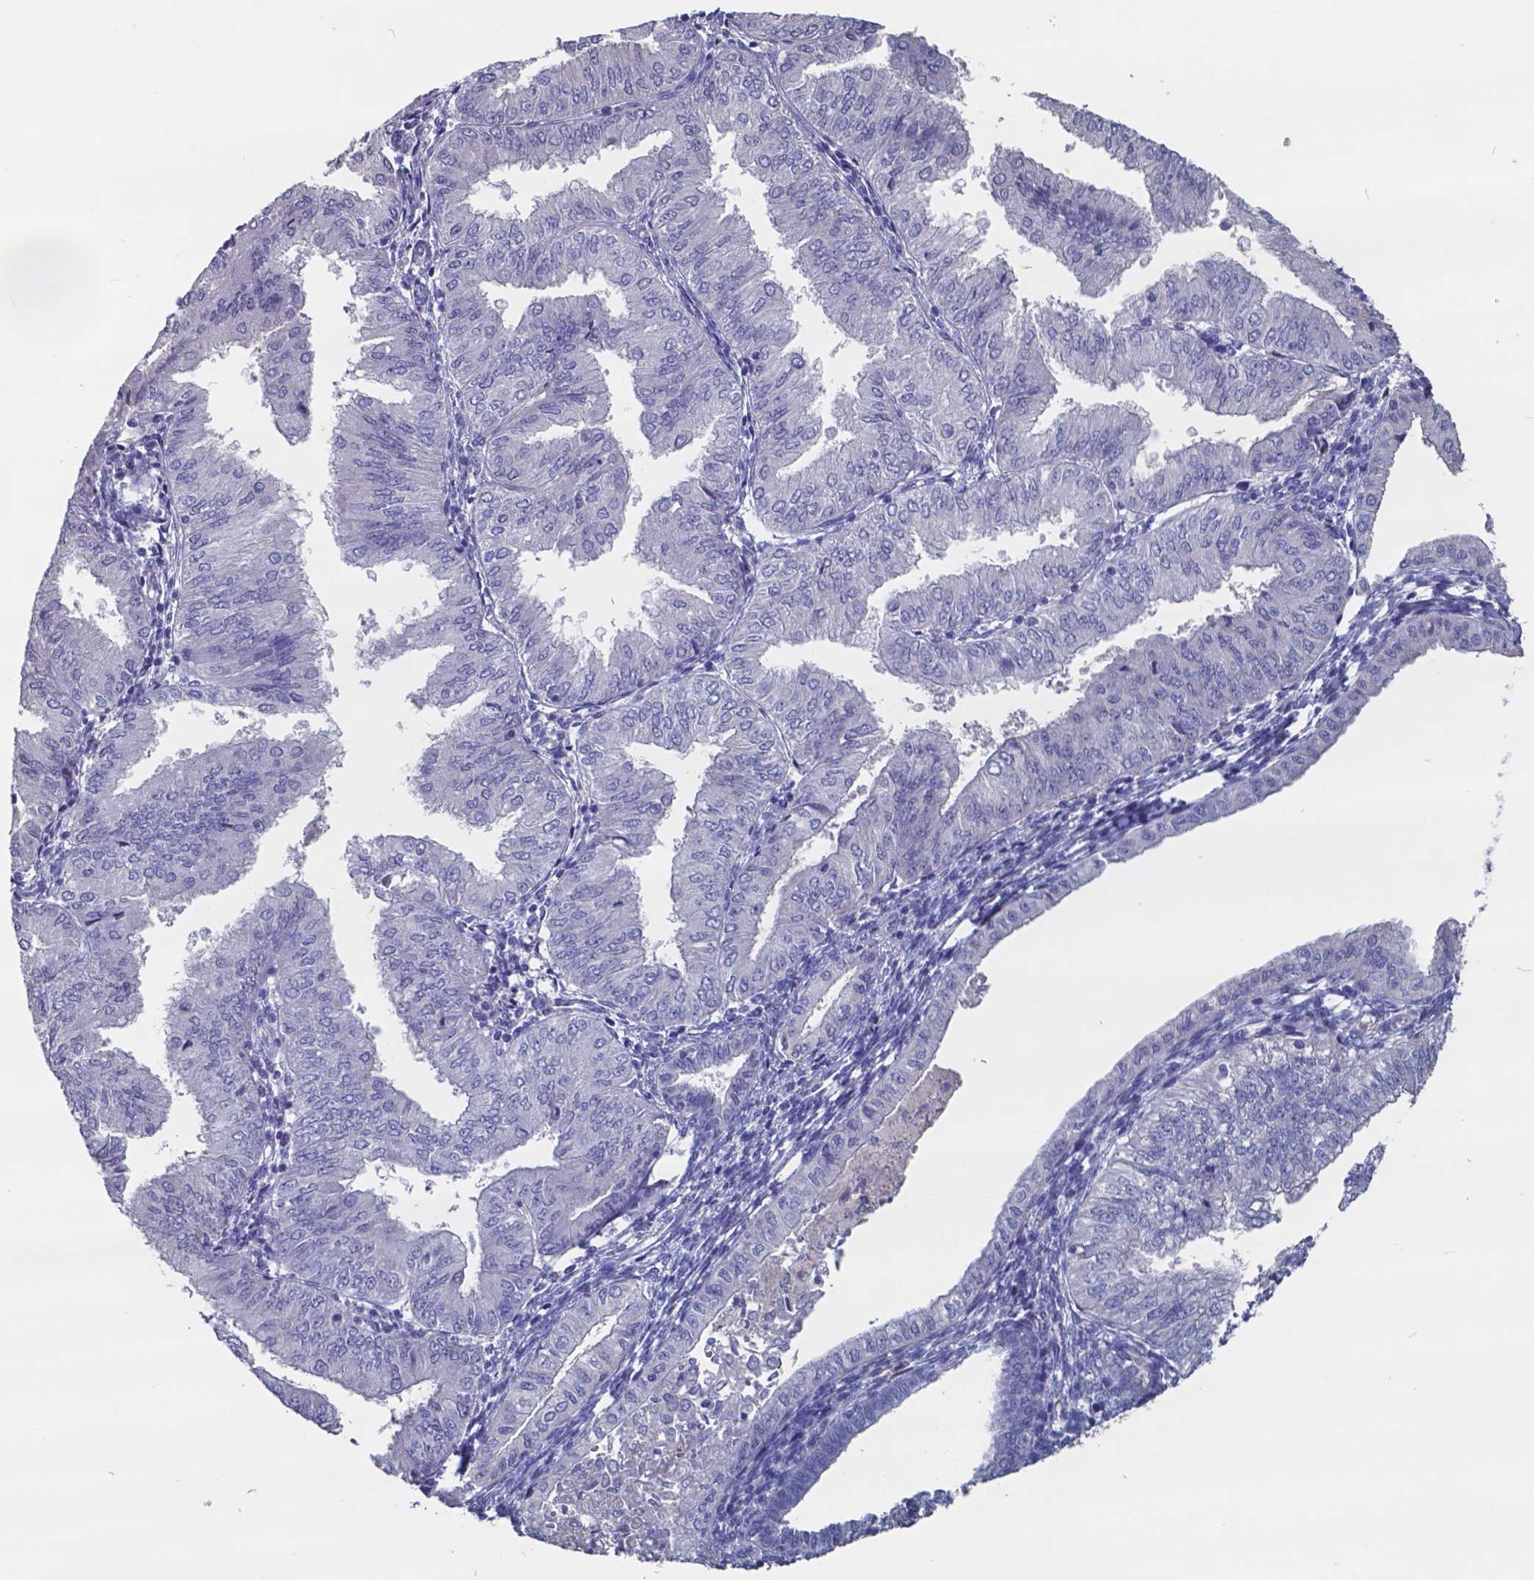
{"staining": {"intensity": "negative", "quantity": "none", "location": "none"}, "tissue": "endometrial cancer", "cell_type": "Tumor cells", "image_type": "cancer", "snomed": [{"axis": "morphology", "description": "Adenocarcinoma, NOS"}, {"axis": "topography", "description": "Endometrium"}], "caption": "This is an immunohistochemistry micrograph of human adenocarcinoma (endometrial). There is no expression in tumor cells.", "gene": "TTR", "patient": {"sex": "female", "age": 53}}